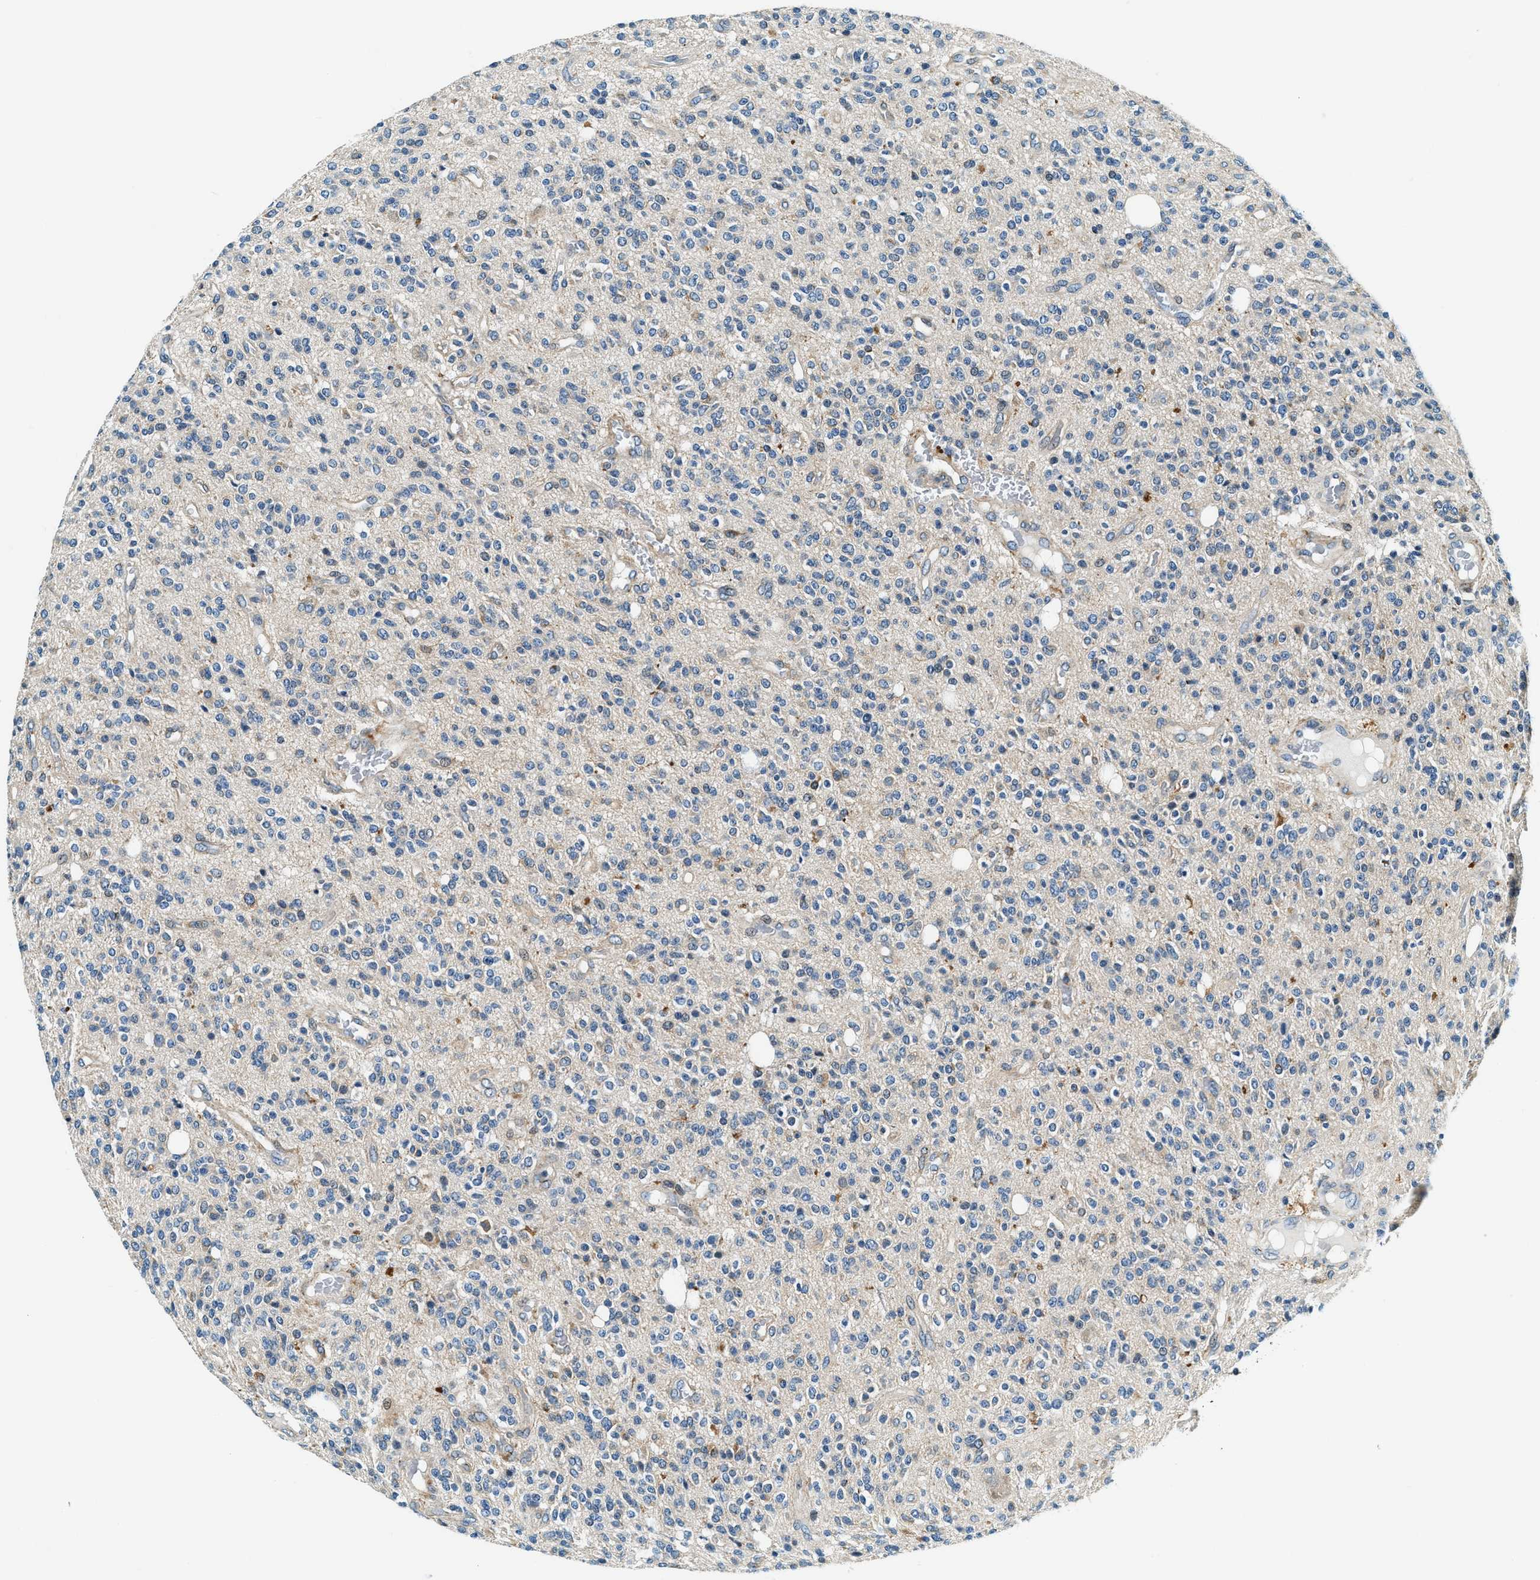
{"staining": {"intensity": "negative", "quantity": "none", "location": "none"}, "tissue": "glioma", "cell_type": "Tumor cells", "image_type": "cancer", "snomed": [{"axis": "morphology", "description": "Glioma, malignant, High grade"}, {"axis": "topography", "description": "Brain"}], "caption": "Immunohistochemistry (IHC) micrograph of glioma stained for a protein (brown), which displays no expression in tumor cells.", "gene": "C2orf66", "patient": {"sex": "male", "age": 34}}